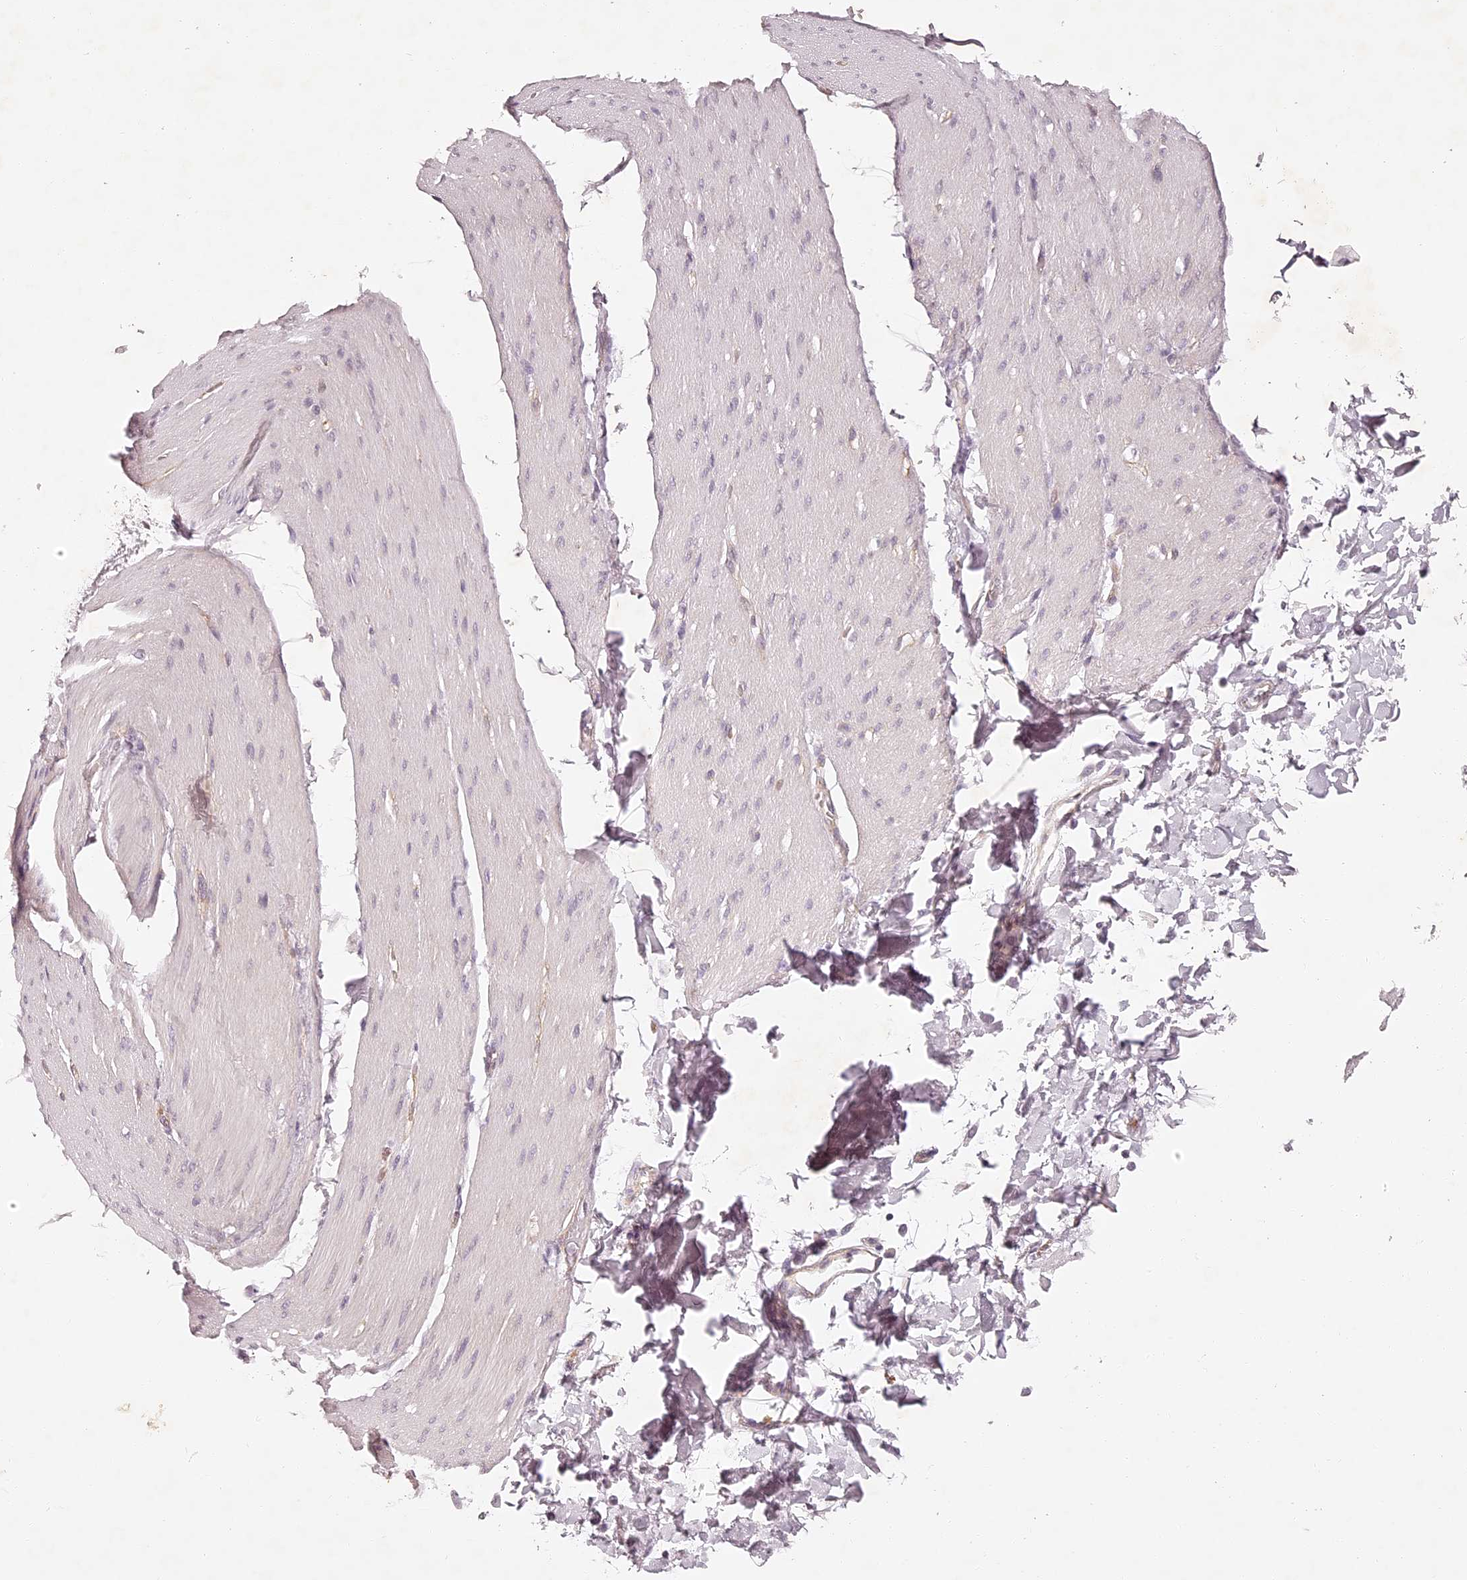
{"staining": {"intensity": "negative", "quantity": "none", "location": "none"}, "tissue": "smooth muscle", "cell_type": "Smooth muscle cells", "image_type": "normal", "snomed": [{"axis": "morphology", "description": "Normal tissue, NOS"}, {"axis": "topography", "description": "Smooth muscle"}, {"axis": "topography", "description": "Small intestine"}], "caption": "Protein analysis of normal smooth muscle shows no significant positivity in smooth muscle cells.", "gene": "ELAPOR1", "patient": {"sex": "female", "age": 84}}